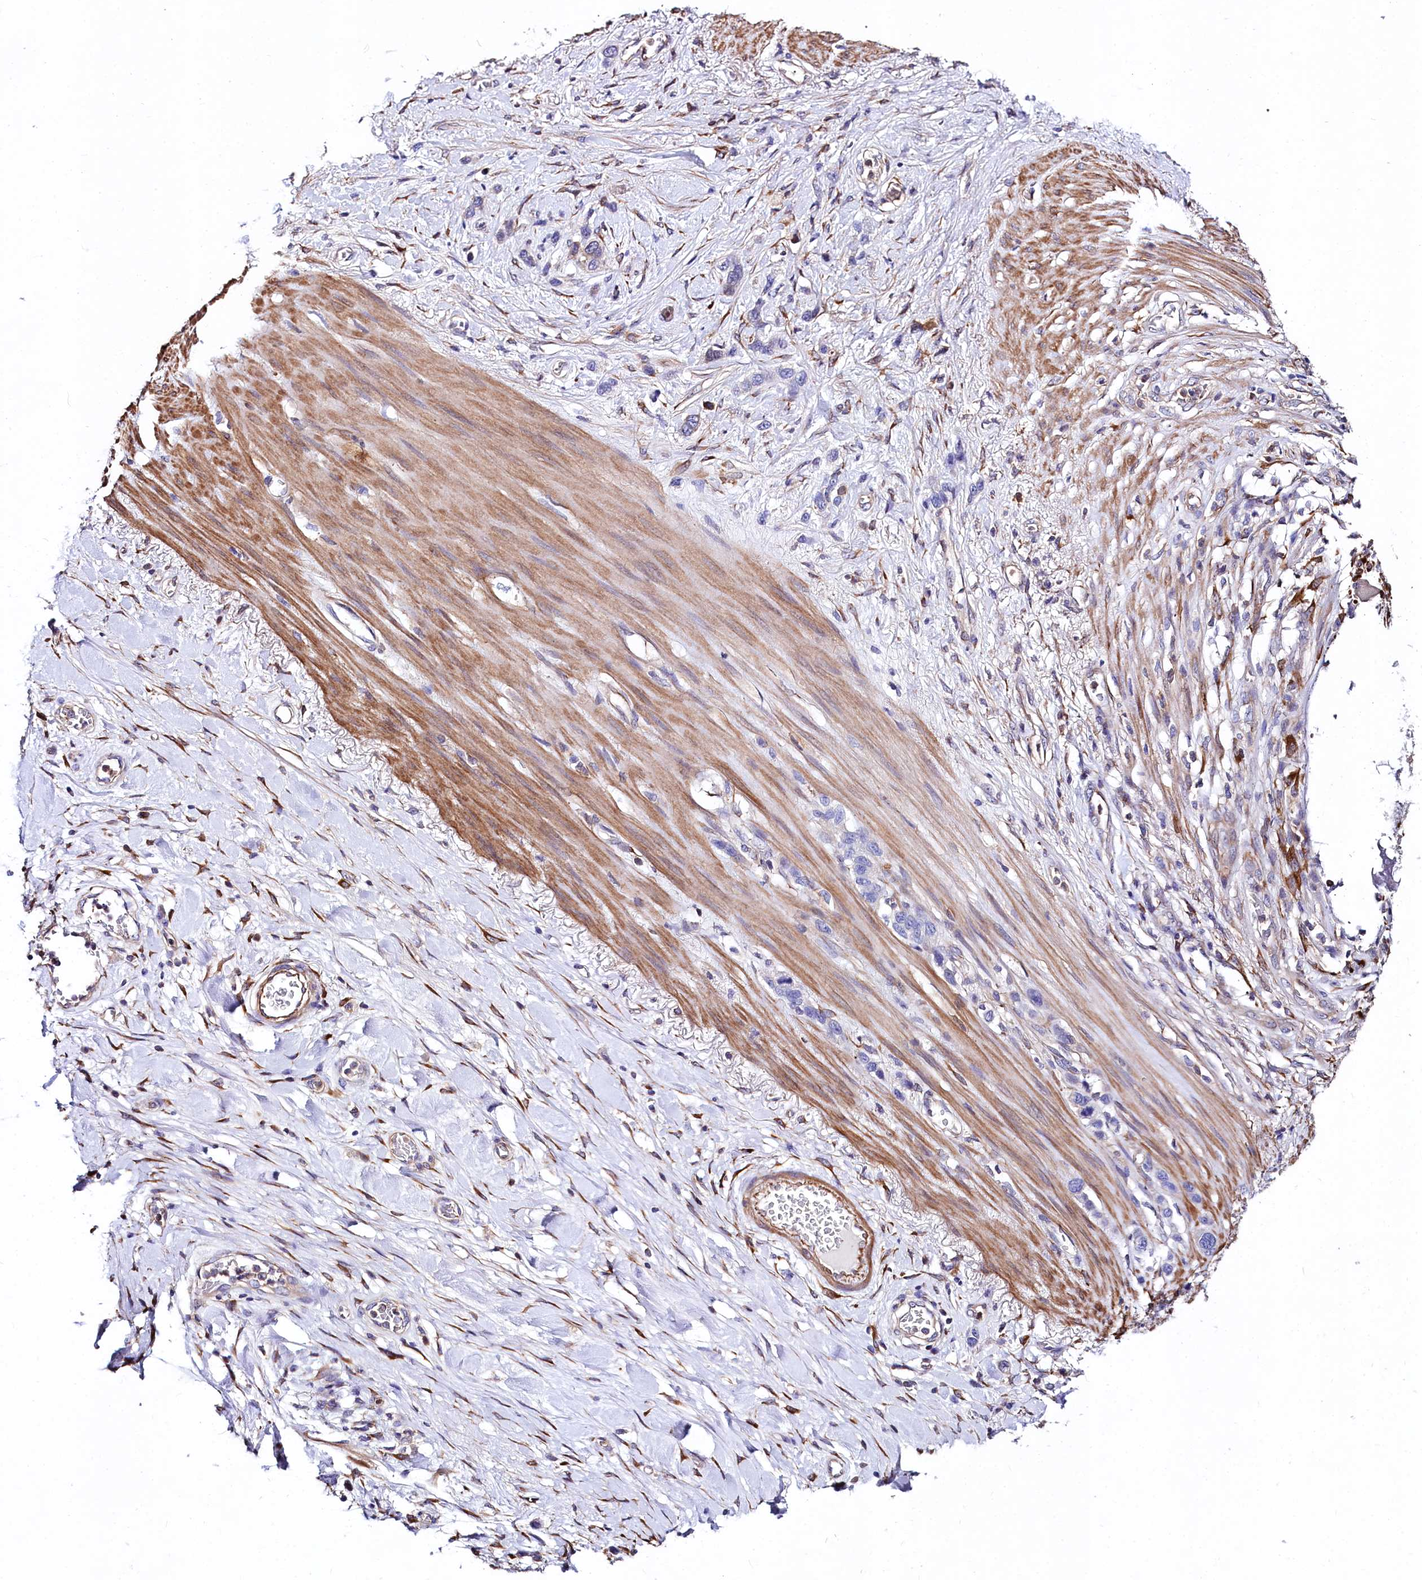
{"staining": {"intensity": "negative", "quantity": "none", "location": "none"}, "tissue": "stomach cancer", "cell_type": "Tumor cells", "image_type": "cancer", "snomed": [{"axis": "morphology", "description": "Adenocarcinoma, NOS"}, {"axis": "morphology", "description": "Adenocarcinoma, High grade"}, {"axis": "topography", "description": "Stomach, upper"}, {"axis": "topography", "description": "Stomach, lower"}], "caption": "This is a micrograph of immunohistochemistry staining of stomach cancer, which shows no staining in tumor cells. (IHC, brightfield microscopy, high magnification).", "gene": "FCHSD2", "patient": {"sex": "female", "age": 65}}